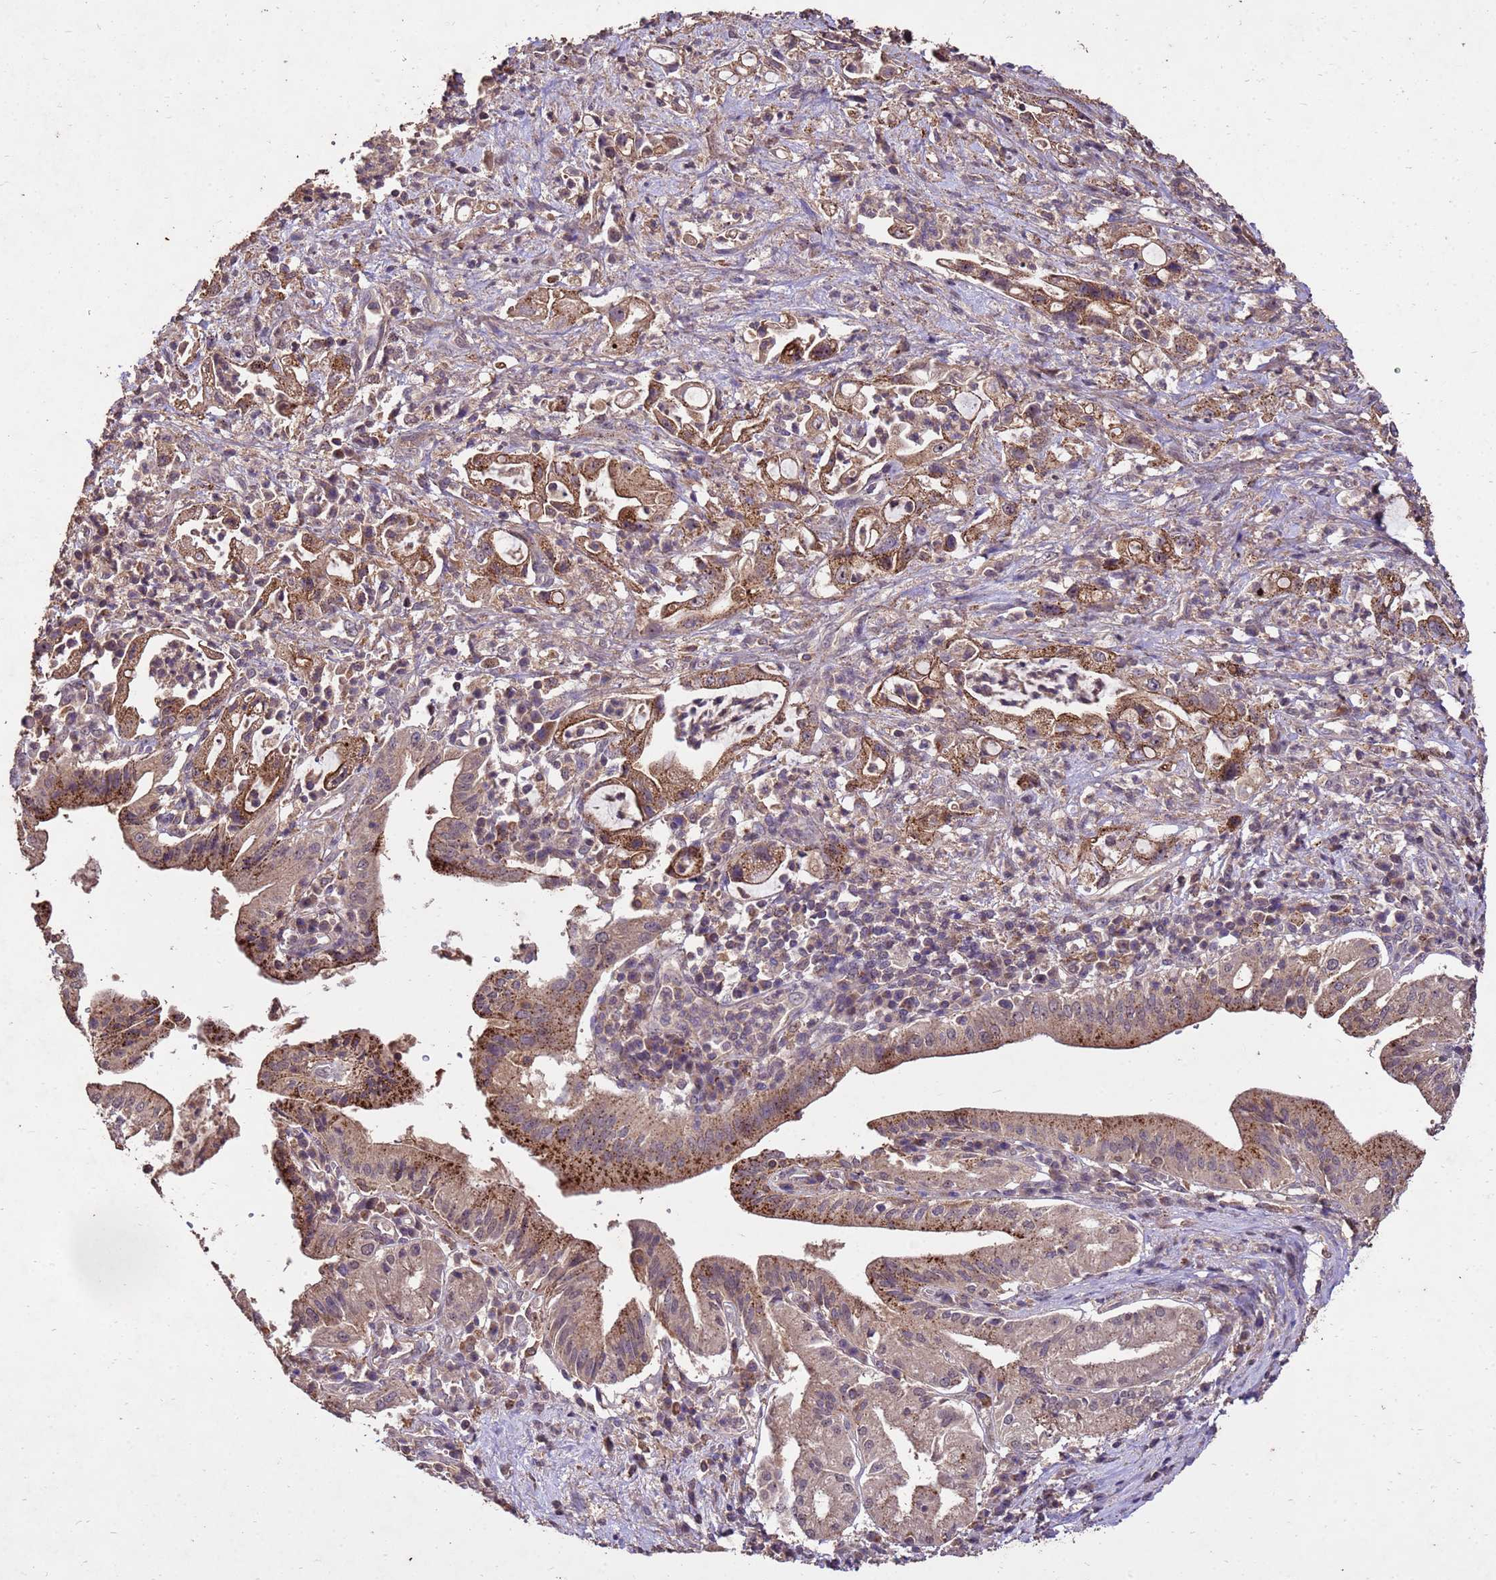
{"staining": {"intensity": "moderate", "quantity": ">75%", "location": "cytoplasmic/membranous"}, "tissue": "pancreatic cancer", "cell_type": "Tumor cells", "image_type": "cancer", "snomed": [{"axis": "morphology", "description": "Adenocarcinoma, NOS"}, {"axis": "topography", "description": "Pancreas"}], "caption": "About >75% of tumor cells in human pancreatic cancer exhibit moderate cytoplasmic/membranous protein staining as visualized by brown immunohistochemical staining.", "gene": "TOR4A", "patient": {"sex": "female", "age": 61}}